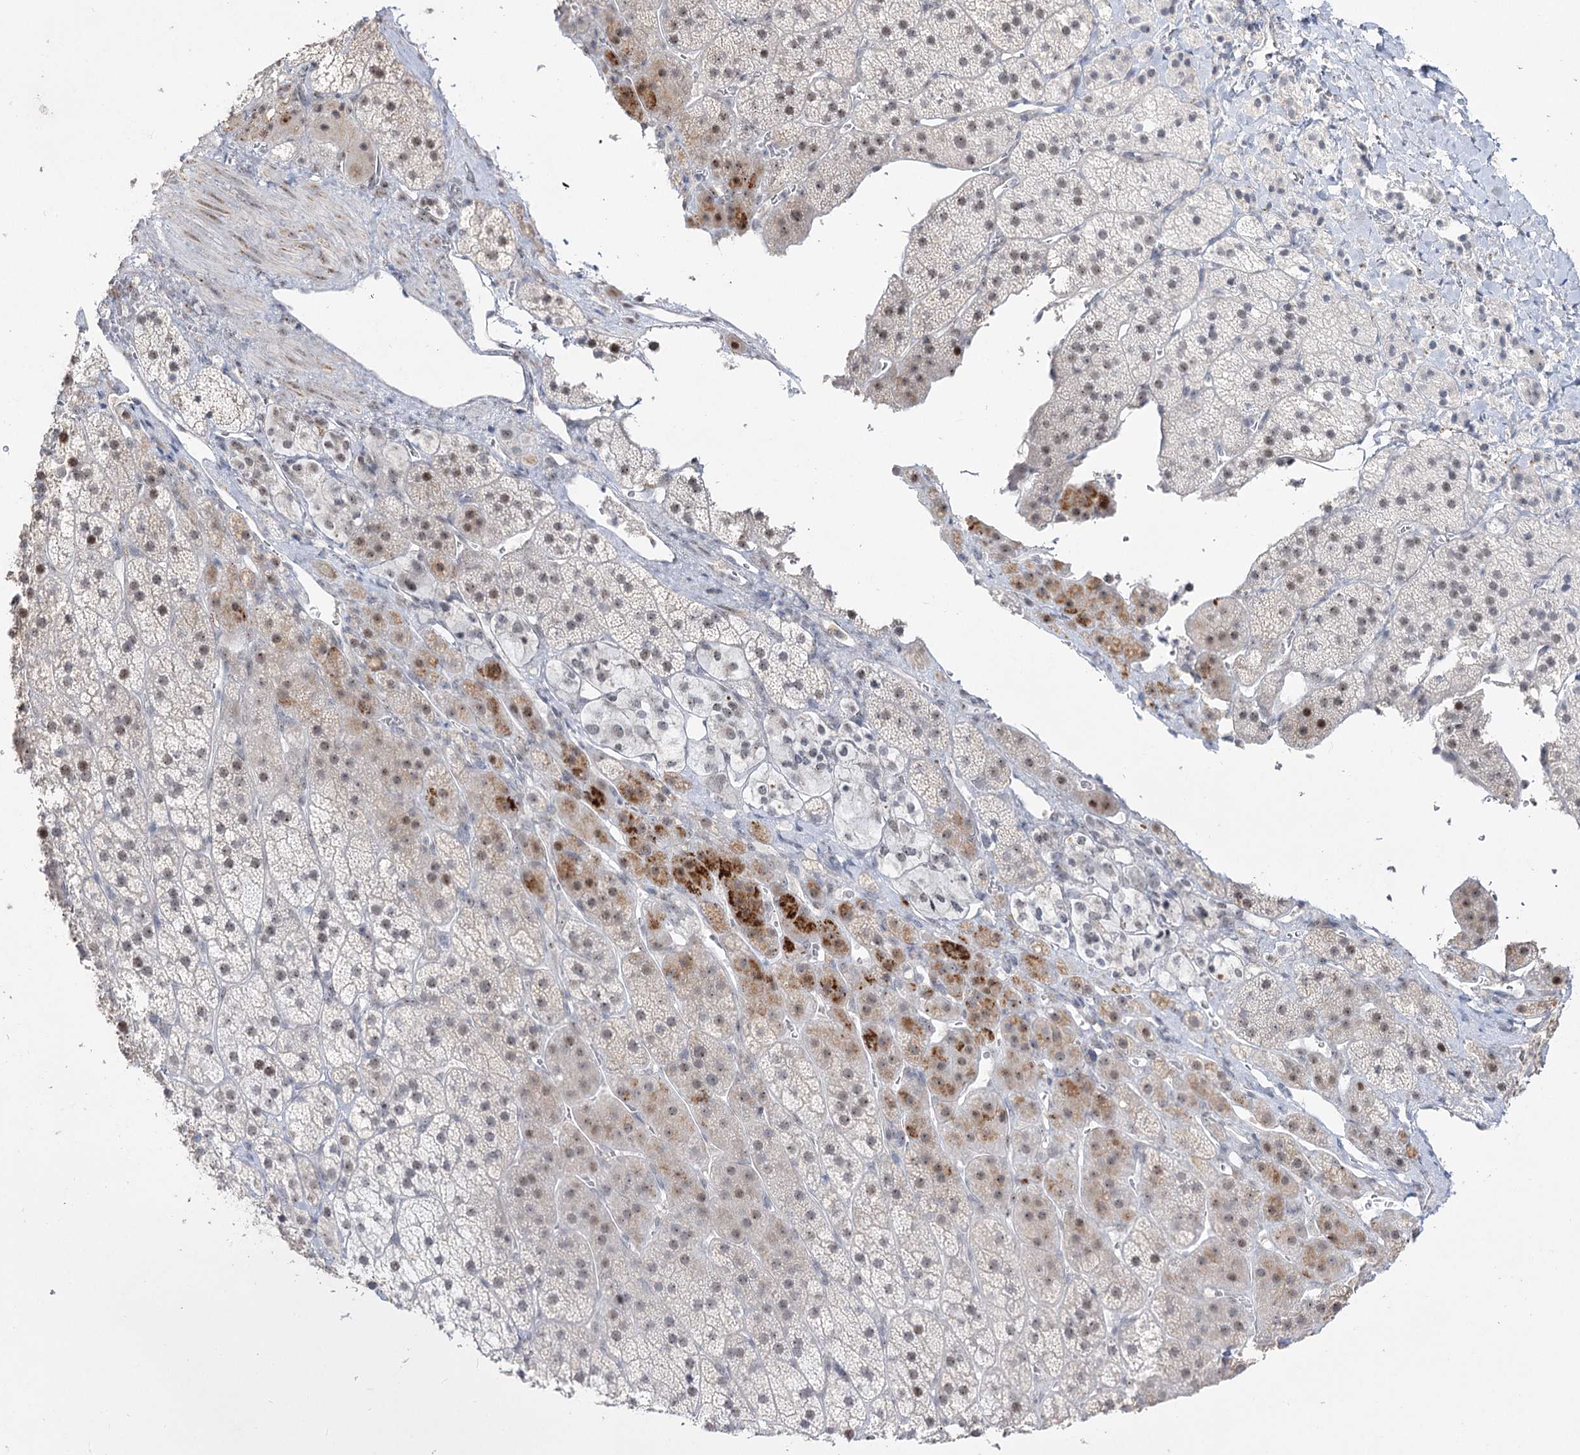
{"staining": {"intensity": "moderate", "quantity": "<25%", "location": "cytoplasmic/membranous,nuclear"}, "tissue": "adrenal gland", "cell_type": "Glandular cells", "image_type": "normal", "snomed": [{"axis": "morphology", "description": "Normal tissue, NOS"}, {"axis": "topography", "description": "Adrenal gland"}], "caption": "Normal adrenal gland was stained to show a protein in brown. There is low levels of moderate cytoplasmic/membranous,nuclear staining in about <25% of glandular cells.", "gene": "DDX50", "patient": {"sex": "female", "age": 44}}